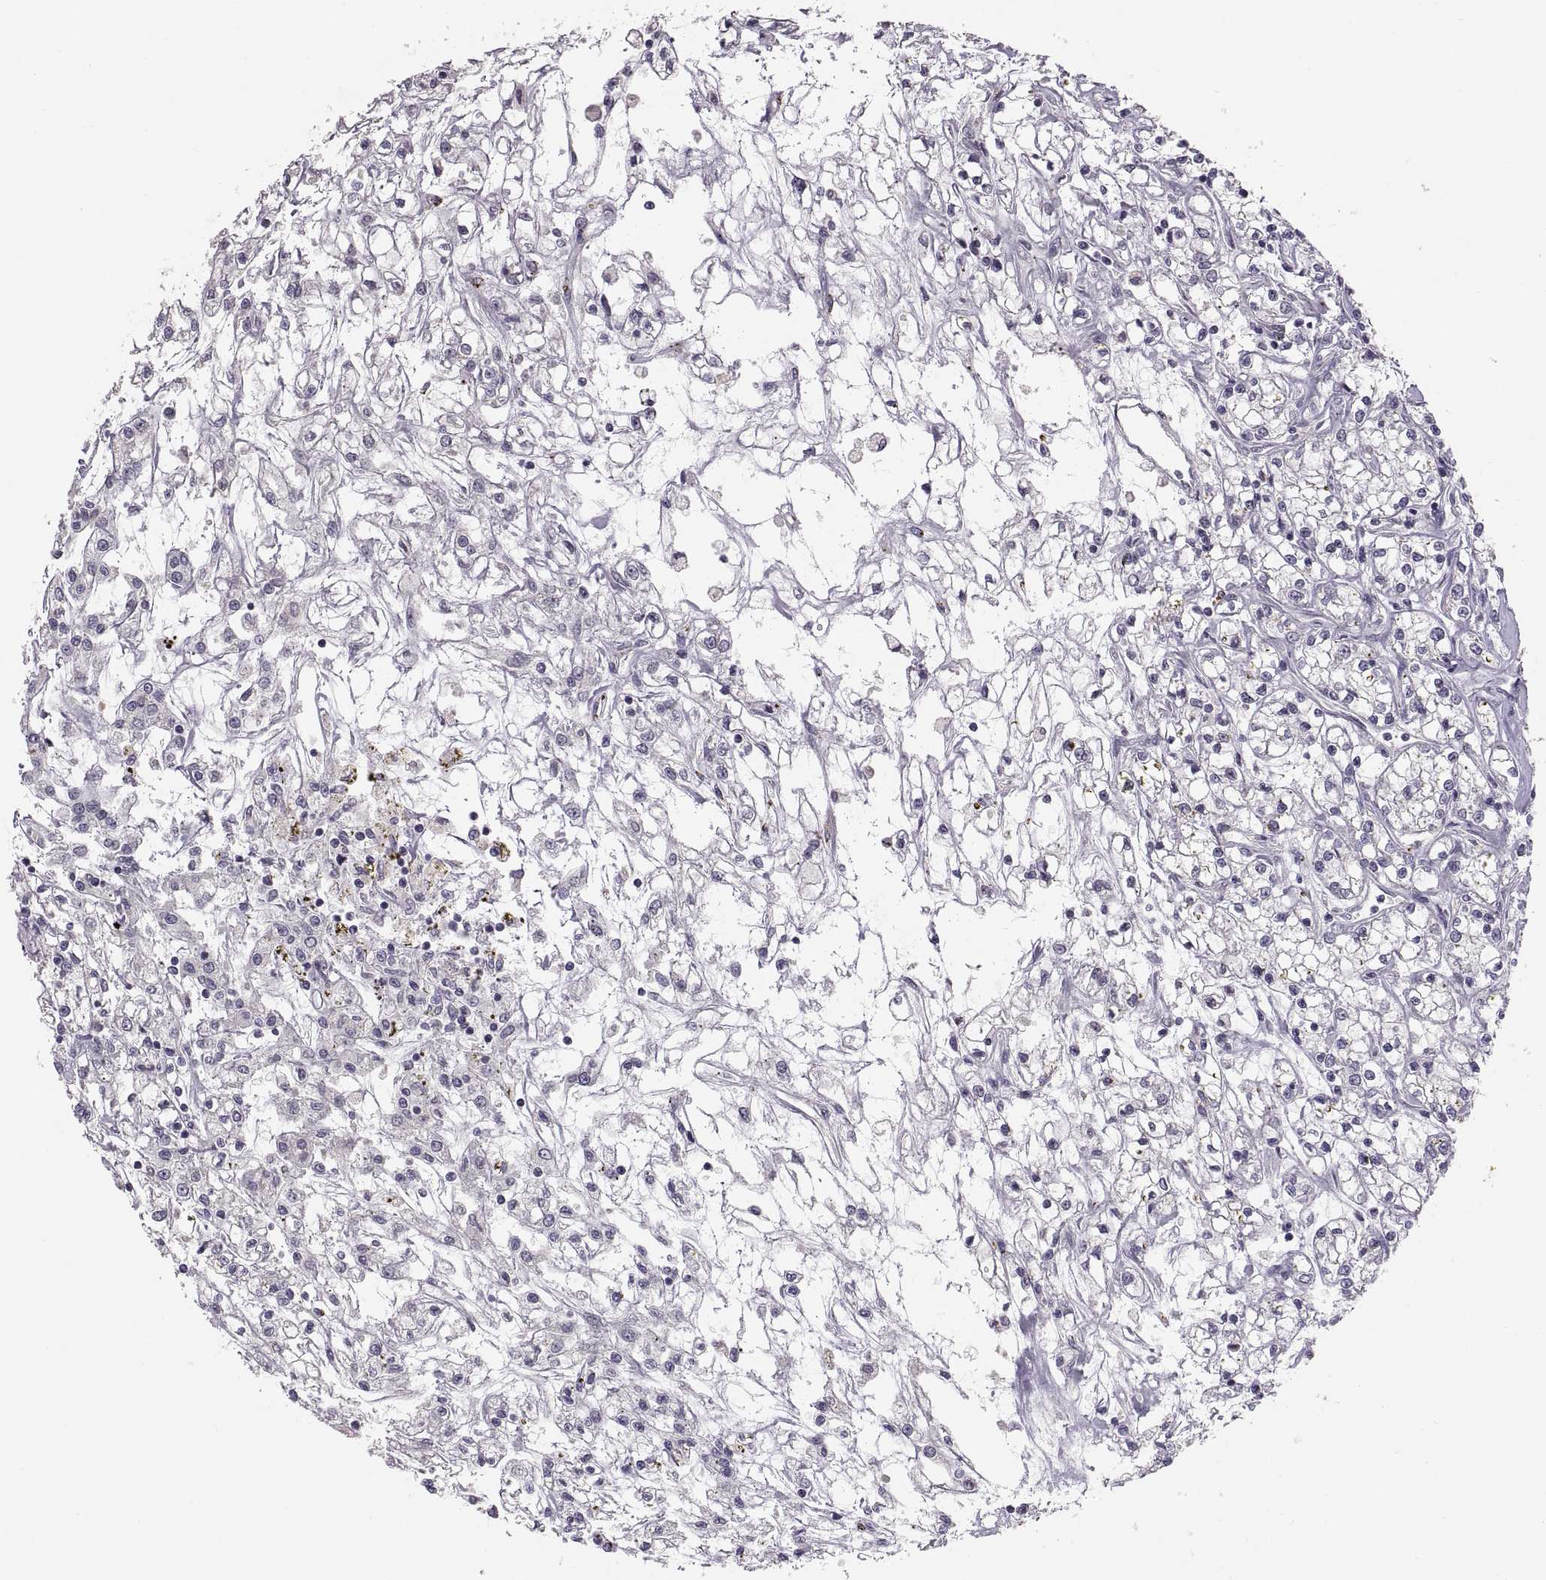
{"staining": {"intensity": "negative", "quantity": "none", "location": "none"}, "tissue": "renal cancer", "cell_type": "Tumor cells", "image_type": "cancer", "snomed": [{"axis": "morphology", "description": "Adenocarcinoma, NOS"}, {"axis": "topography", "description": "Kidney"}], "caption": "Tumor cells are negative for protein expression in human renal adenocarcinoma.", "gene": "HMGCR", "patient": {"sex": "female", "age": 59}}